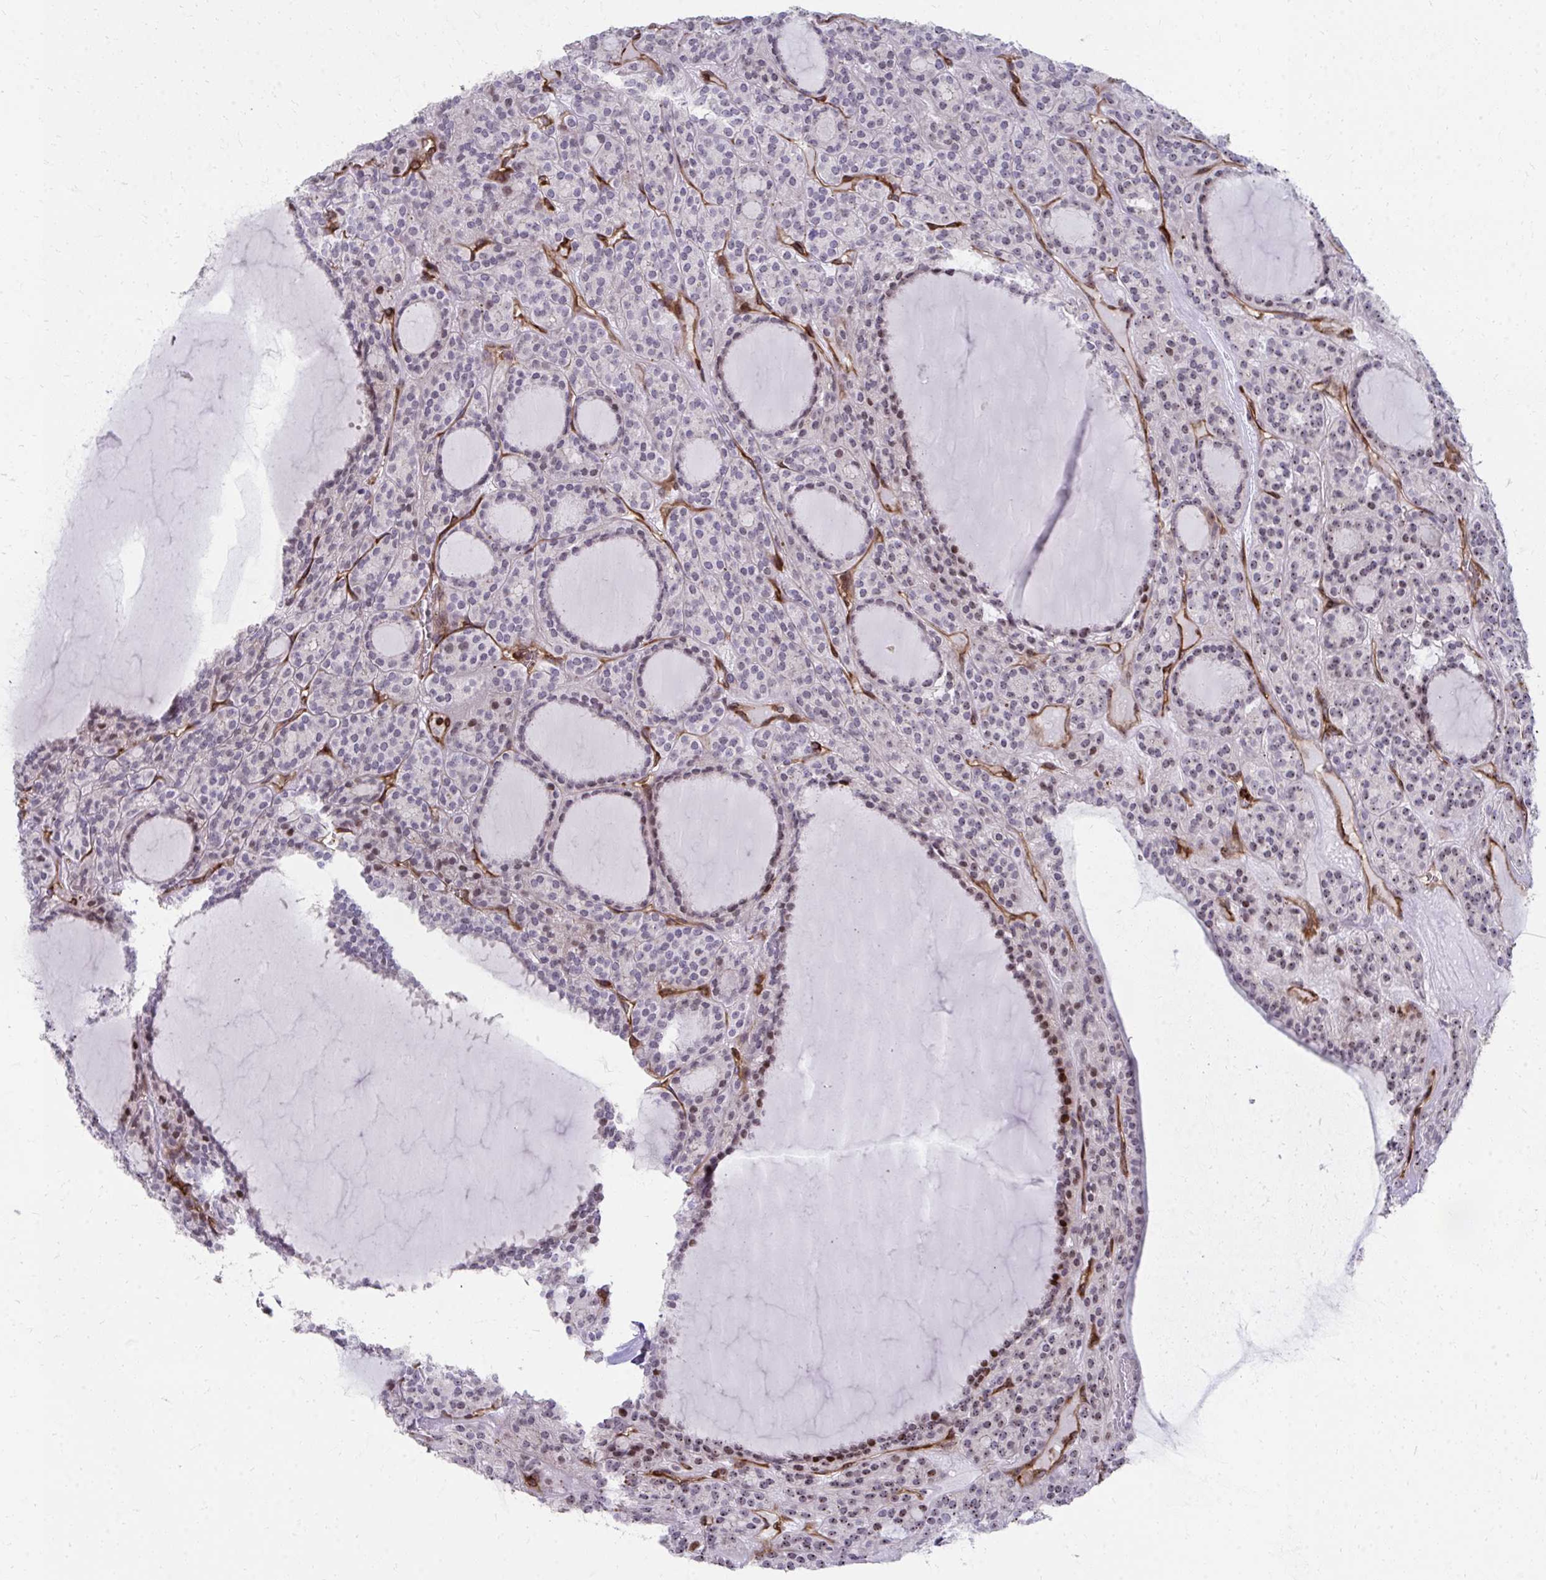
{"staining": {"intensity": "moderate", "quantity": "25%-75%", "location": "cytoplasmic/membranous,nuclear"}, "tissue": "thyroid cancer", "cell_type": "Tumor cells", "image_type": "cancer", "snomed": [{"axis": "morphology", "description": "Follicular adenoma carcinoma, NOS"}, {"axis": "topography", "description": "Thyroid gland"}], "caption": "An image of thyroid cancer (follicular adenoma carcinoma) stained for a protein shows moderate cytoplasmic/membranous and nuclear brown staining in tumor cells. (IHC, brightfield microscopy, high magnification).", "gene": "FOXN3", "patient": {"sex": "female", "age": 63}}